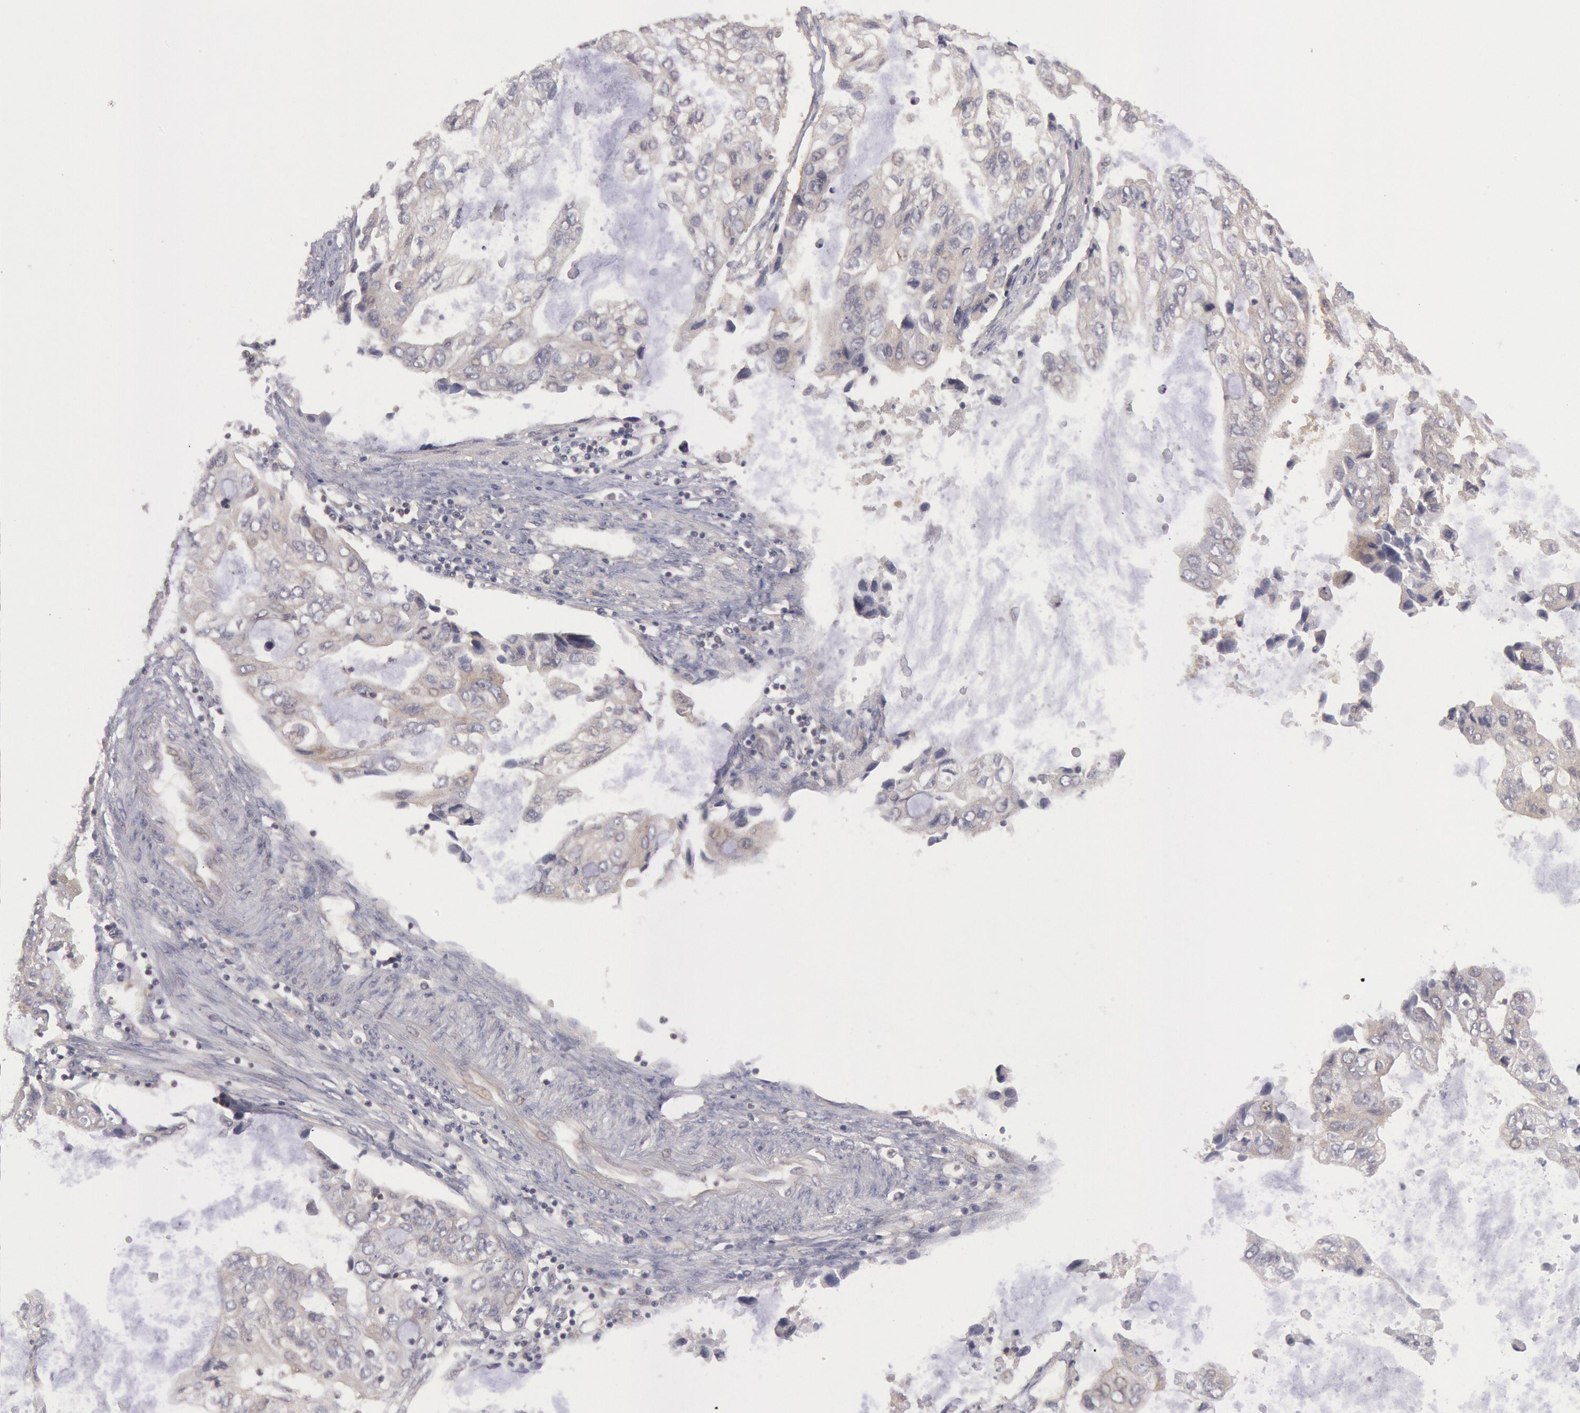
{"staining": {"intensity": "weak", "quantity": "<25%", "location": "cytoplasmic/membranous"}, "tissue": "stomach cancer", "cell_type": "Tumor cells", "image_type": "cancer", "snomed": [{"axis": "morphology", "description": "Adenocarcinoma, NOS"}, {"axis": "topography", "description": "Stomach, upper"}], "caption": "This is an IHC micrograph of human stomach cancer (adenocarcinoma). There is no staining in tumor cells.", "gene": "BRAF", "patient": {"sex": "female", "age": 52}}